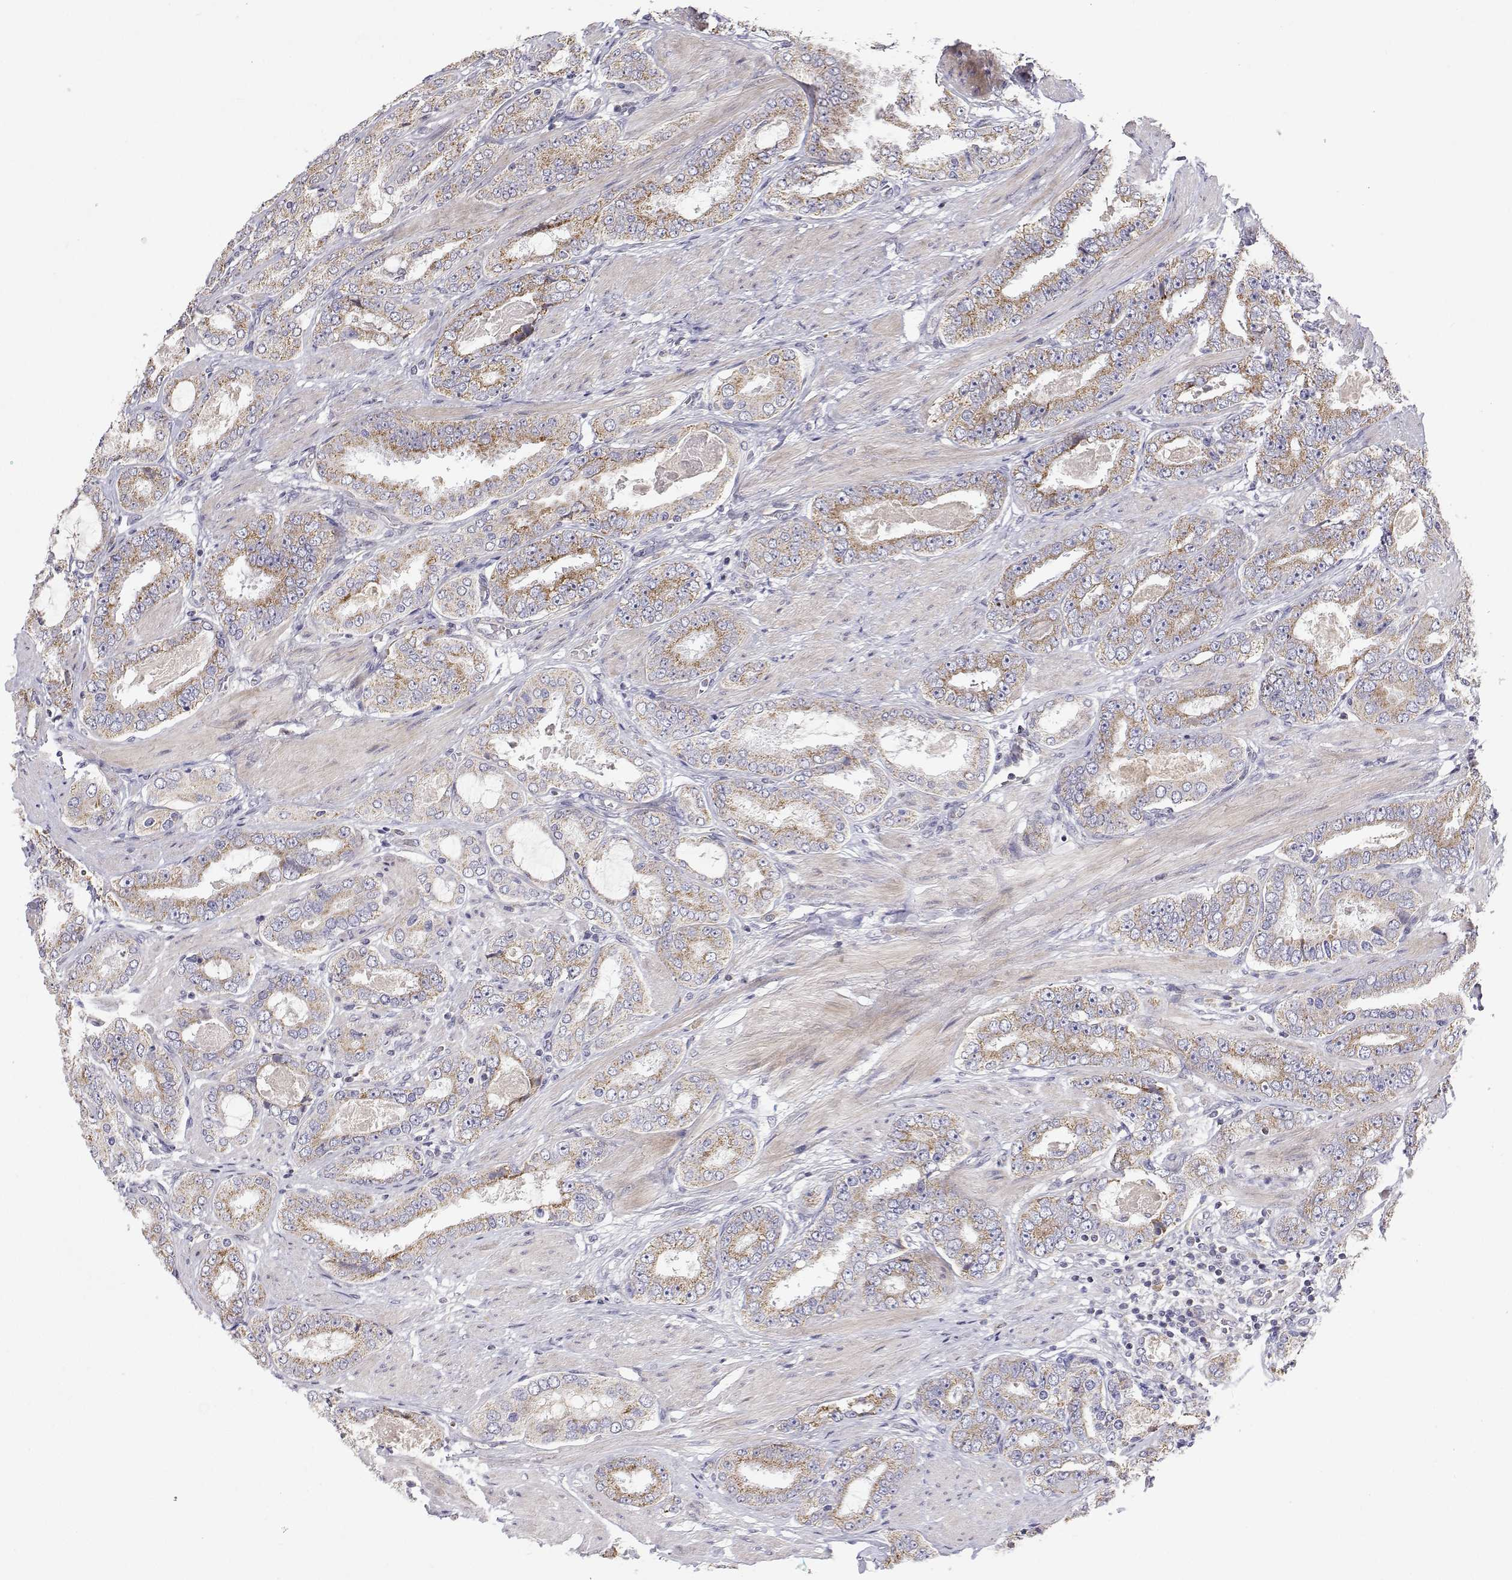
{"staining": {"intensity": "moderate", "quantity": "25%-75%", "location": "cytoplasmic/membranous"}, "tissue": "prostate cancer", "cell_type": "Tumor cells", "image_type": "cancer", "snomed": [{"axis": "morphology", "description": "Adenocarcinoma, High grade"}, {"axis": "topography", "description": "Prostate"}], "caption": "Immunohistochemical staining of human prostate adenocarcinoma (high-grade) demonstrates medium levels of moderate cytoplasmic/membranous expression in about 25%-75% of tumor cells.", "gene": "MRPL3", "patient": {"sex": "male", "age": 63}}